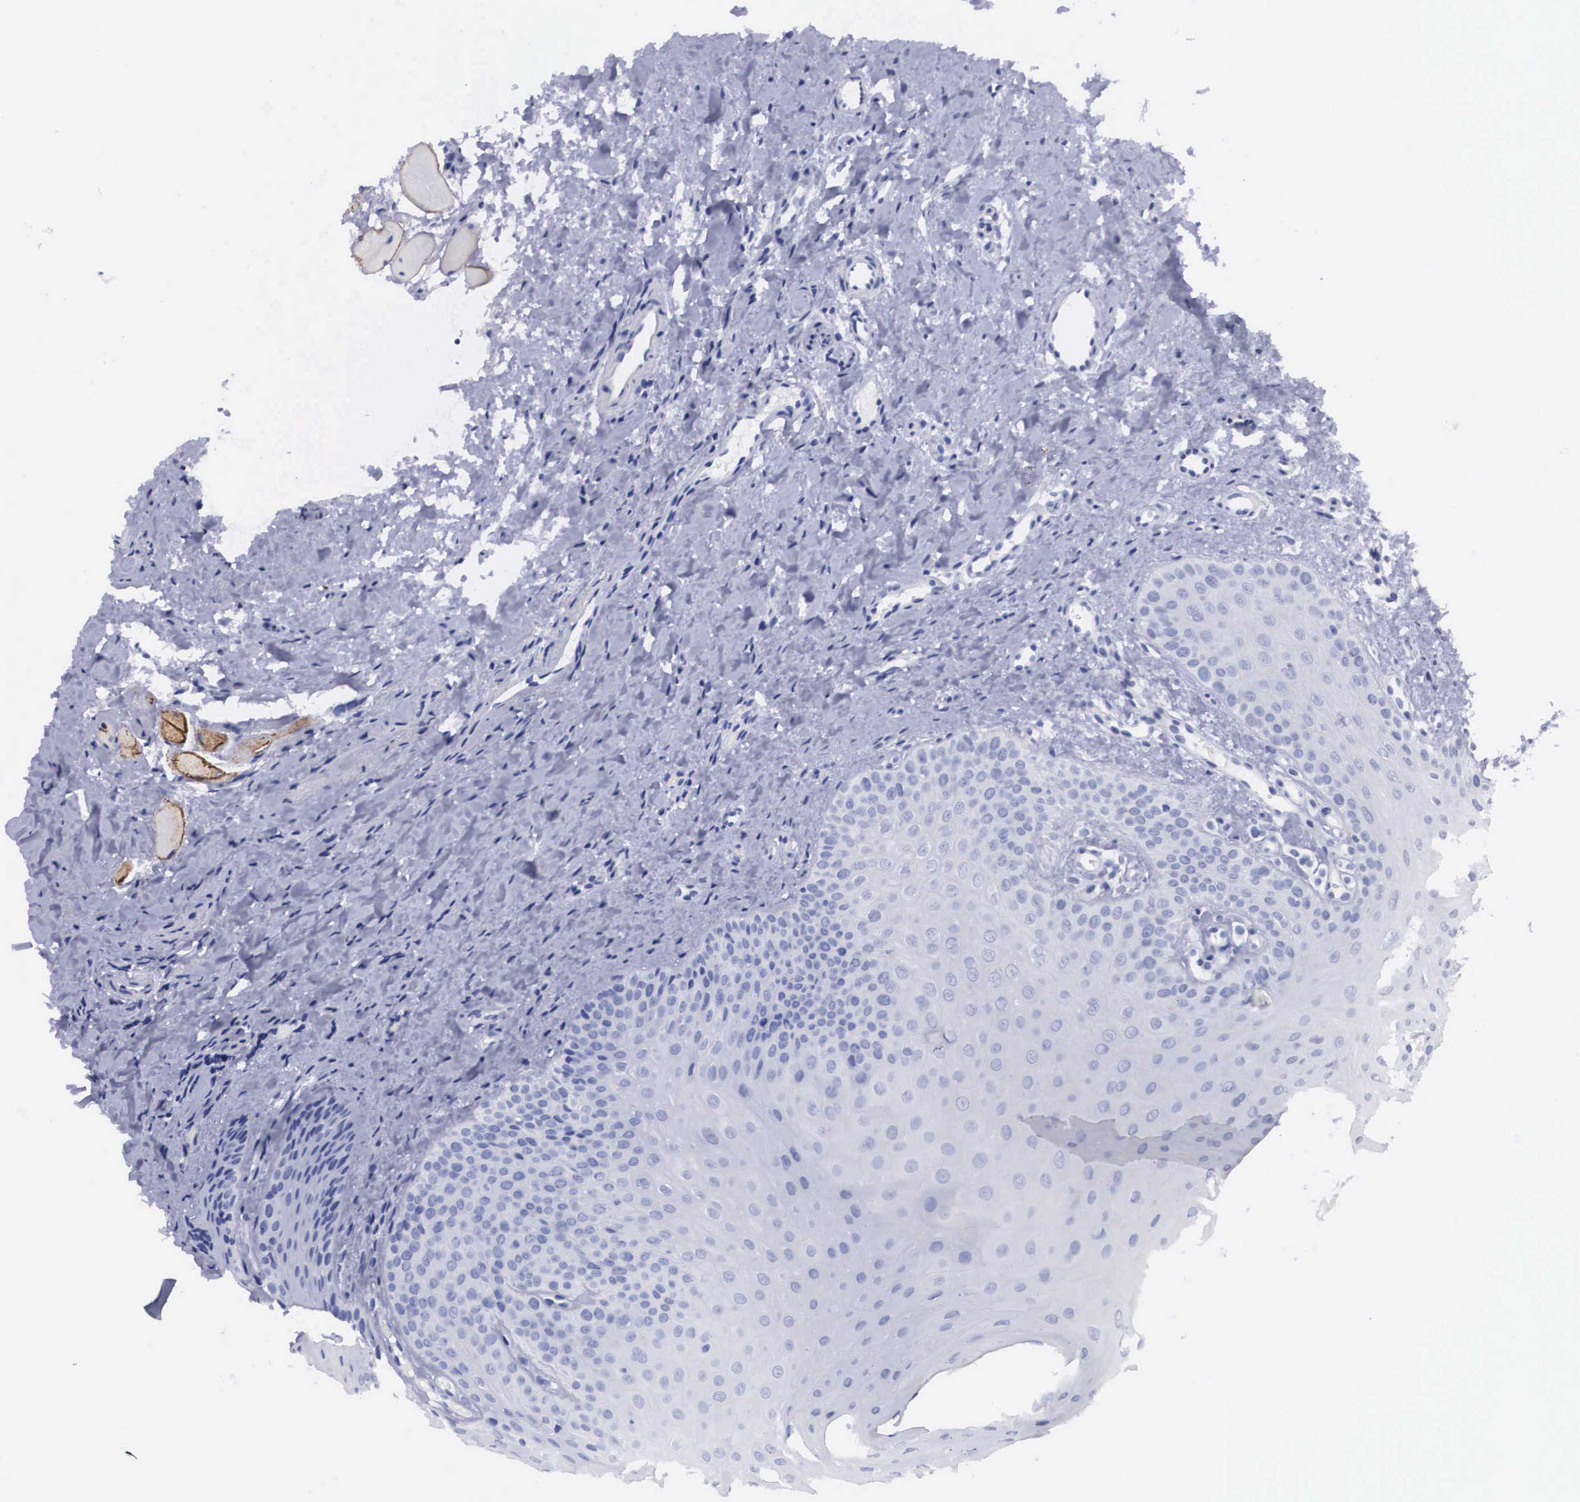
{"staining": {"intensity": "negative", "quantity": "none", "location": "none"}, "tissue": "oral mucosa", "cell_type": "Squamous epithelial cells", "image_type": "normal", "snomed": [{"axis": "morphology", "description": "Normal tissue, NOS"}, {"axis": "topography", "description": "Oral tissue"}], "caption": "There is no significant staining in squamous epithelial cells of oral mucosa. The staining is performed using DAB (3,3'-diaminobenzidine) brown chromogen with nuclei counter-stained in using hematoxylin.", "gene": "C22orf31", "patient": {"sex": "female", "age": 23}}